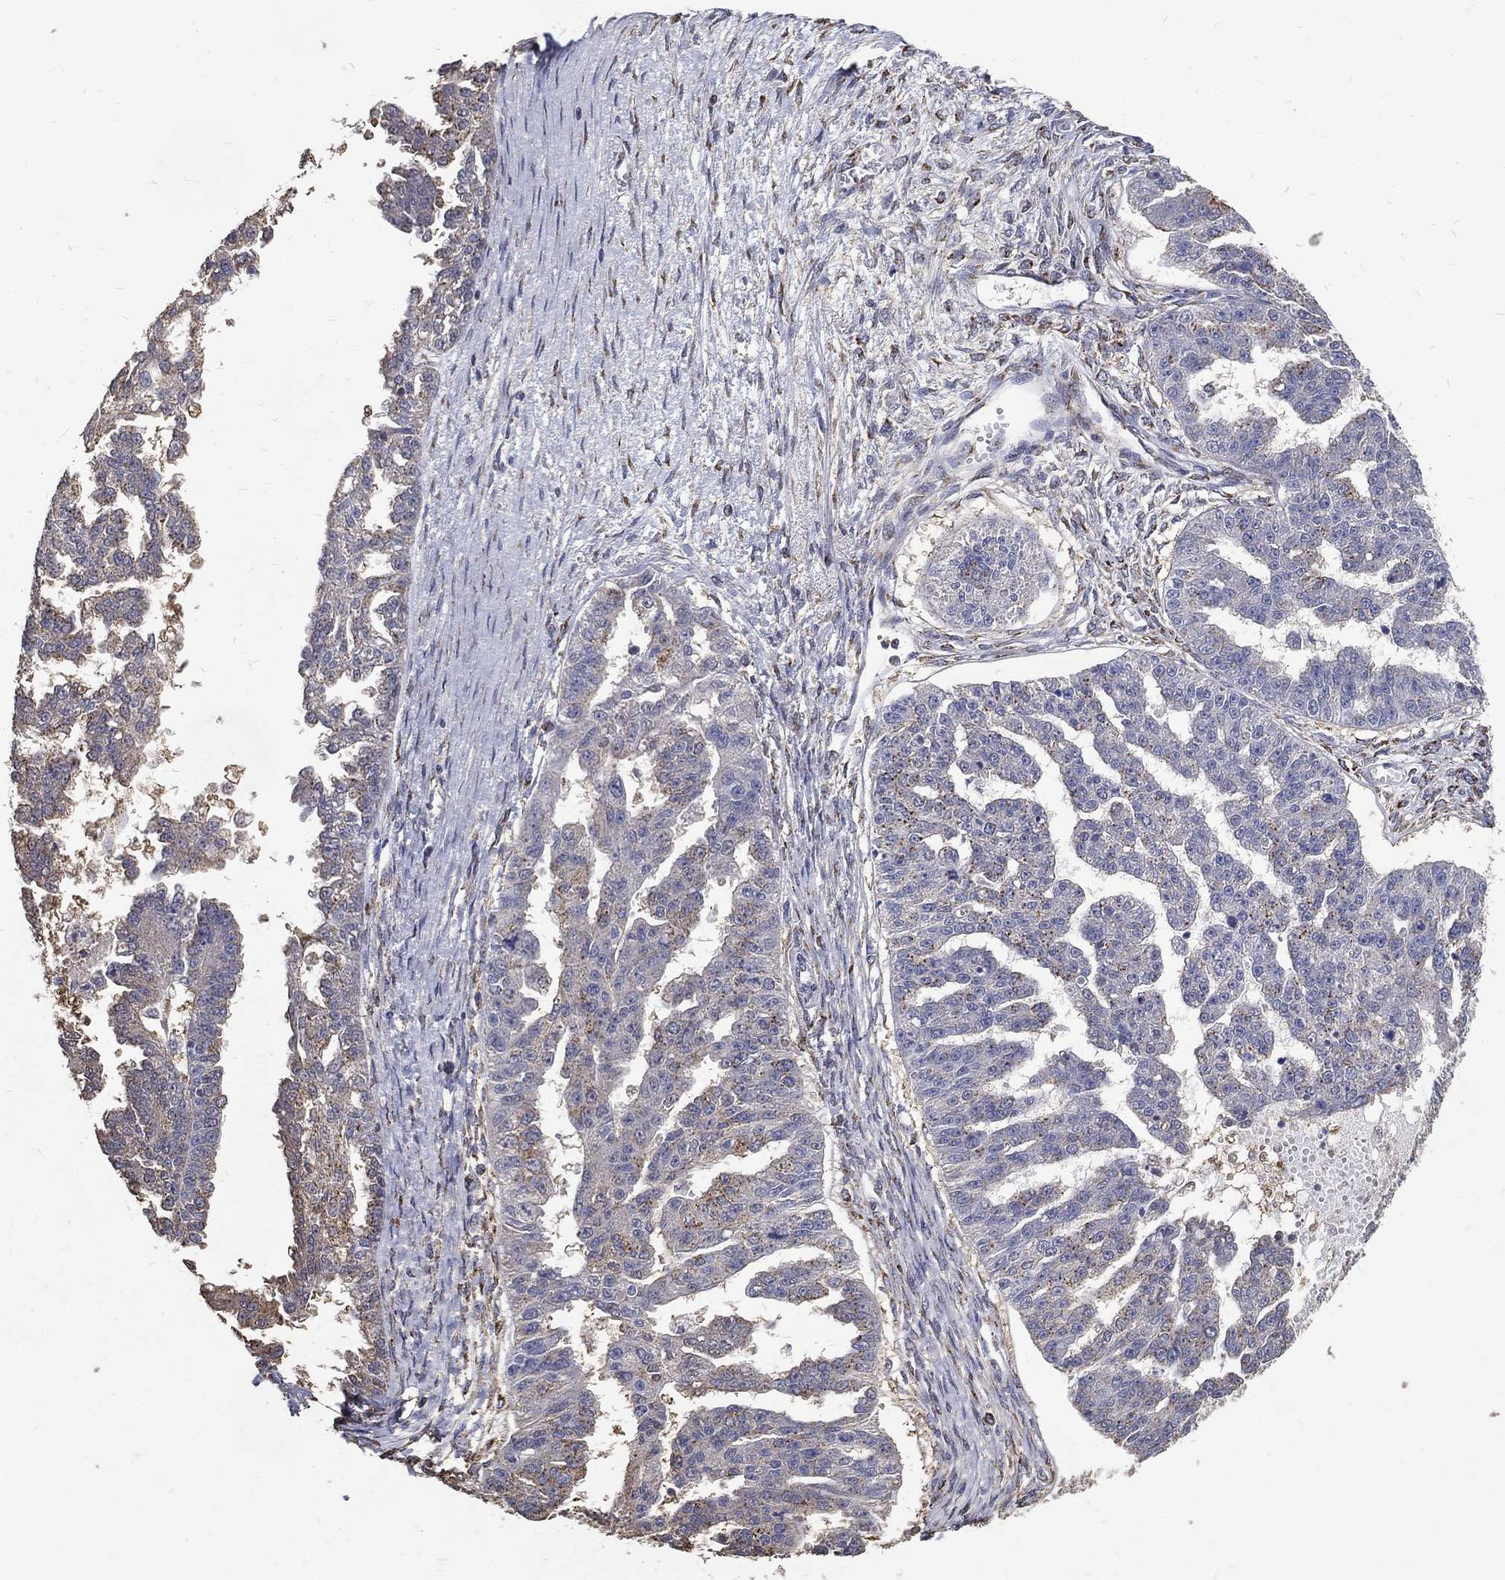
{"staining": {"intensity": "moderate", "quantity": "25%-75%", "location": "cytoplasmic/membranous"}, "tissue": "ovarian cancer", "cell_type": "Tumor cells", "image_type": "cancer", "snomed": [{"axis": "morphology", "description": "Cystadenocarcinoma, serous, NOS"}, {"axis": "topography", "description": "Ovary"}], "caption": "High-magnification brightfield microscopy of ovarian serous cystadenocarcinoma stained with DAB (brown) and counterstained with hematoxylin (blue). tumor cells exhibit moderate cytoplasmic/membranous staining is present in about25%-75% of cells. Using DAB (brown) and hematoxylin (blue) stains, captured at high magnification using brightfield microscopy.", "gene": "GPR183", "patient": {"sex": "female", "age": 58}}